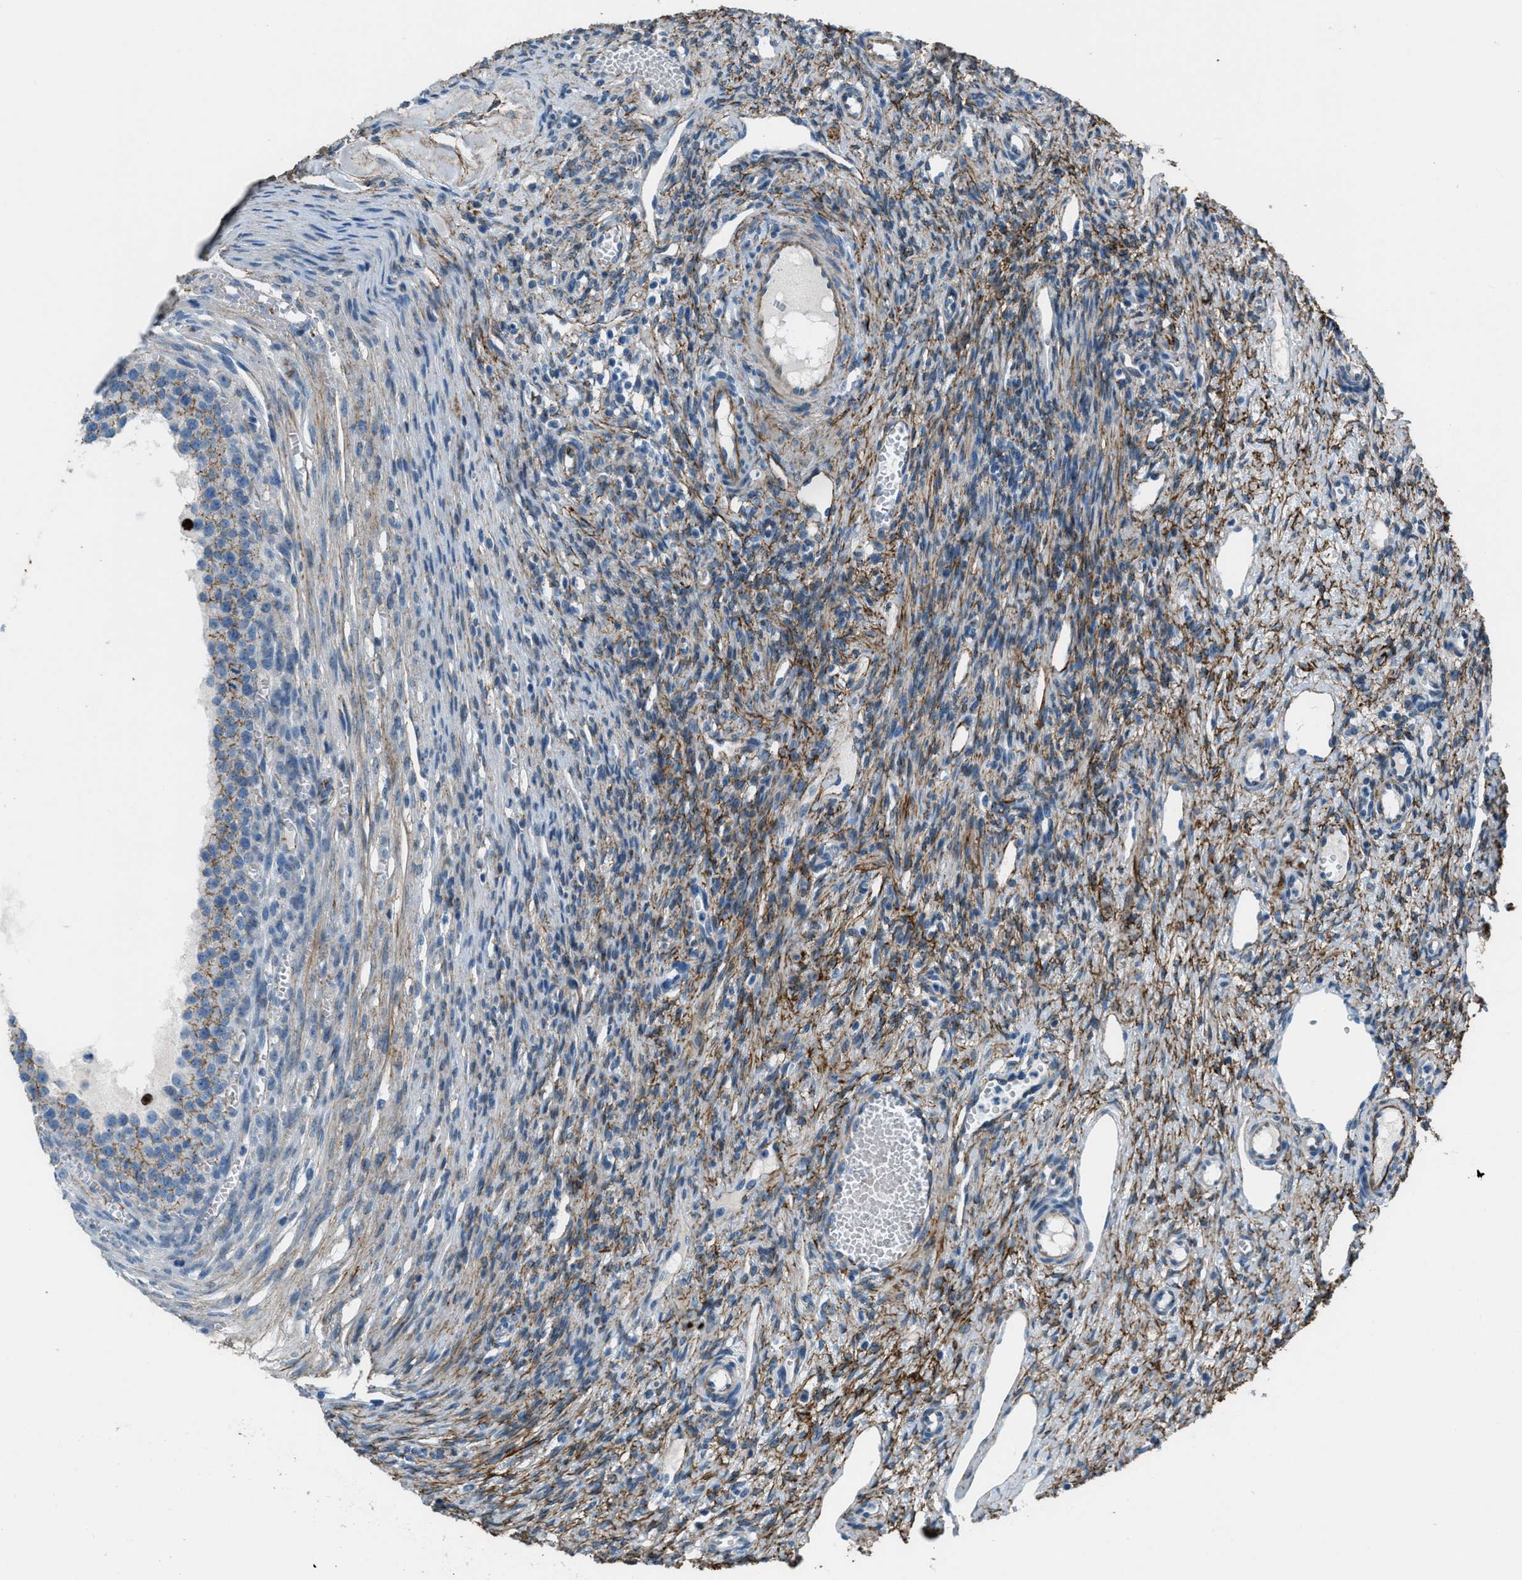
{"staining": {"intensity": "moderate", "quantity": "25%-75%", "location": "cytoplasmic/membranous"}, "tissue": "ovary", "cell_type": "Ovarian stroma cells", "image_type": "normal", "snomed": [{"axis": "morphology", "description": "Normal tissue, NOS"}, {"axis": "topography", "description": "Ovary"}], "caption": "This image exhibits unremarkable ovary stained with IHC to label a protein in brown. The cytoplasmic/membranous of ovarian stroma cells show moderate positivity for the protein. Nuclei are counter-stained blue.", "gene": "FBN1", "patient": {"sex": "female", "age": 33}}